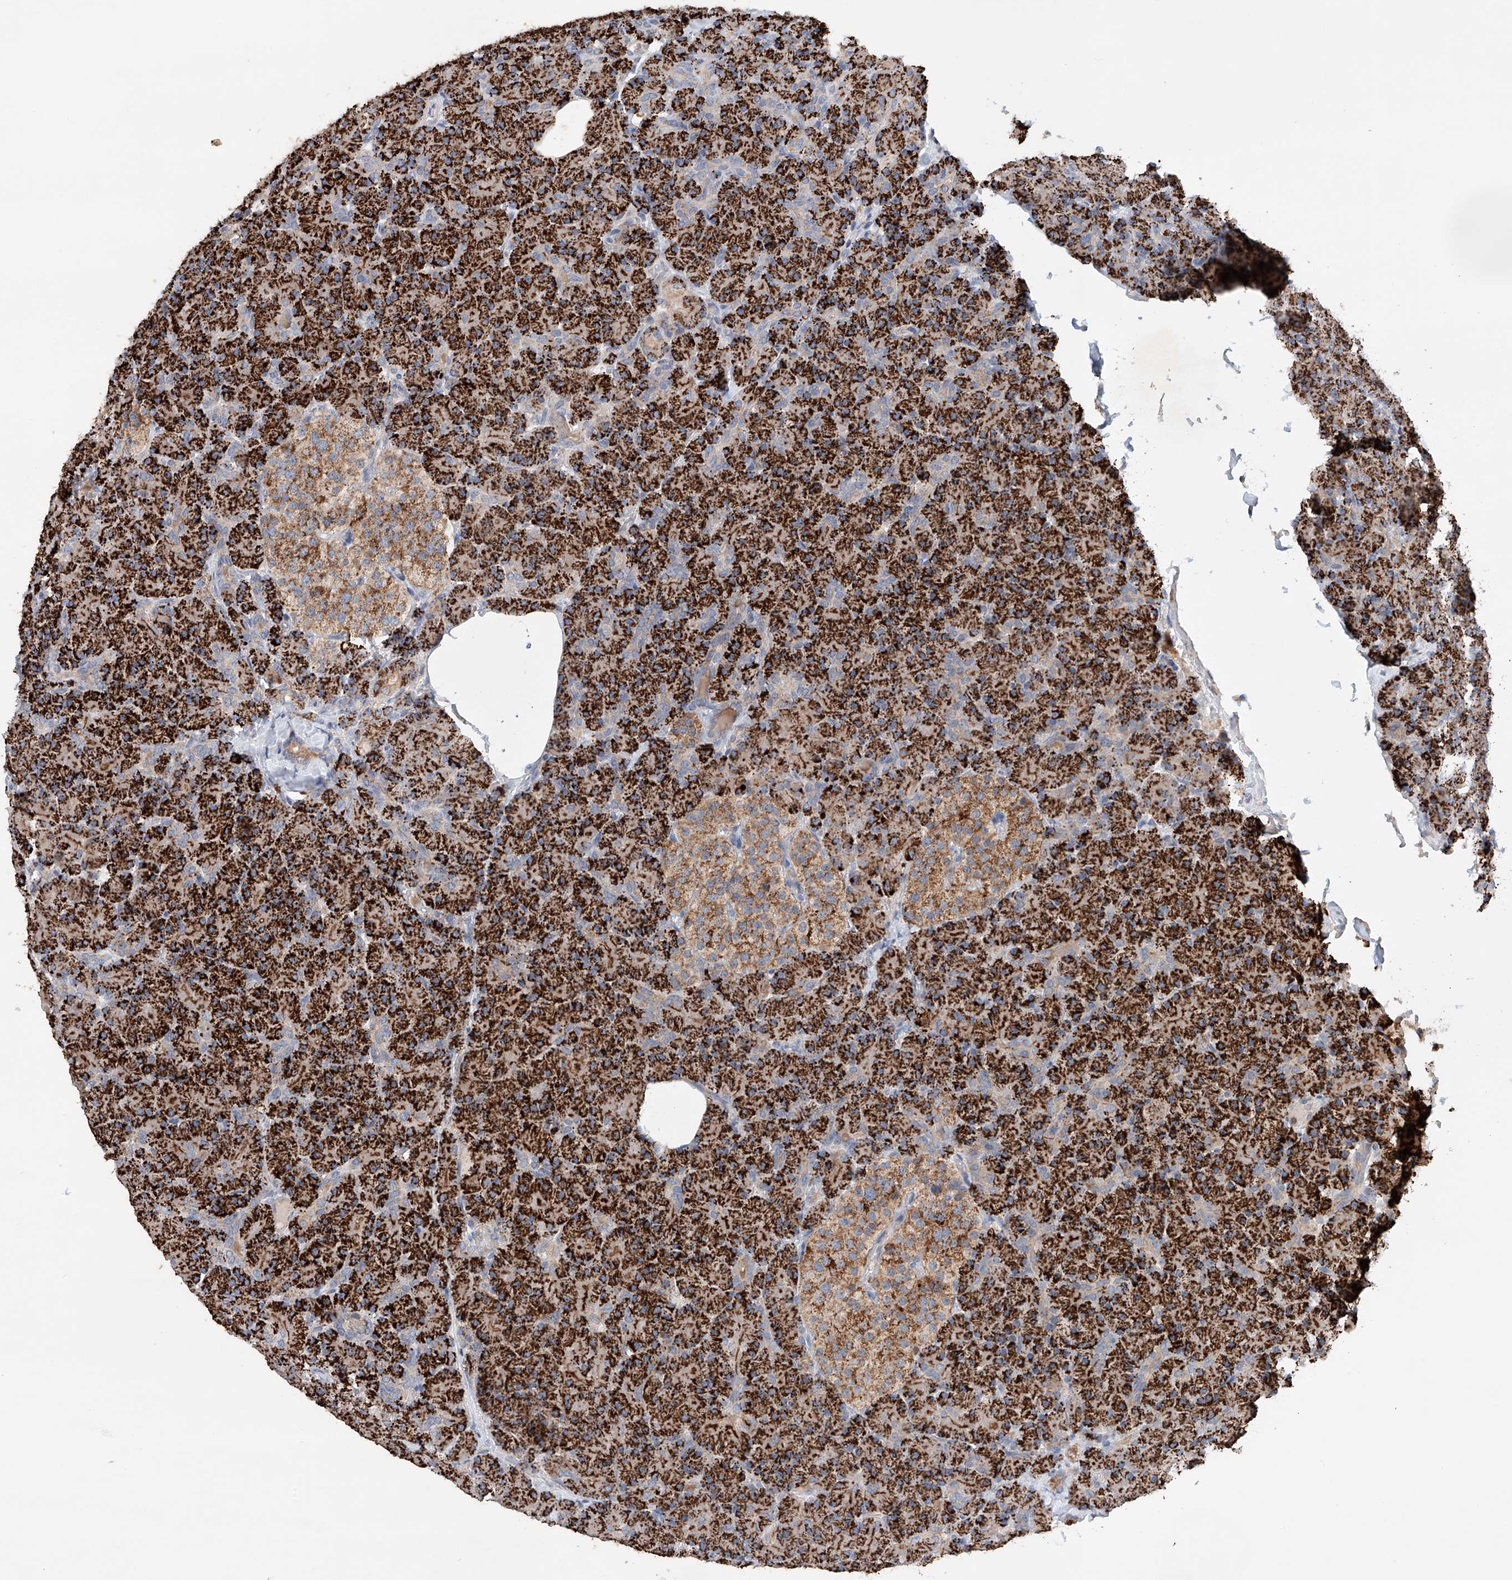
{"staining": {"intensity": "strong", "quantity": ">75%", "location": "cytoplasmic/membranous"}, "tissue": "pancreas", "cell_type": "Exocrine glandular cells", "image_type": "normal", "snomed": [{"axis": "morphology", "description": "Normal tissue, NOS"}, {"axis": "topography", "description": "Pancreas"}], "caption": "Protein expression analysis of normal pancreas shows strong cytoplasmic/membranous expression in approximately >75% of exocrine glandular cells.", "gene": "GPC4", "patient": {"sex": "female", "age": 43}}